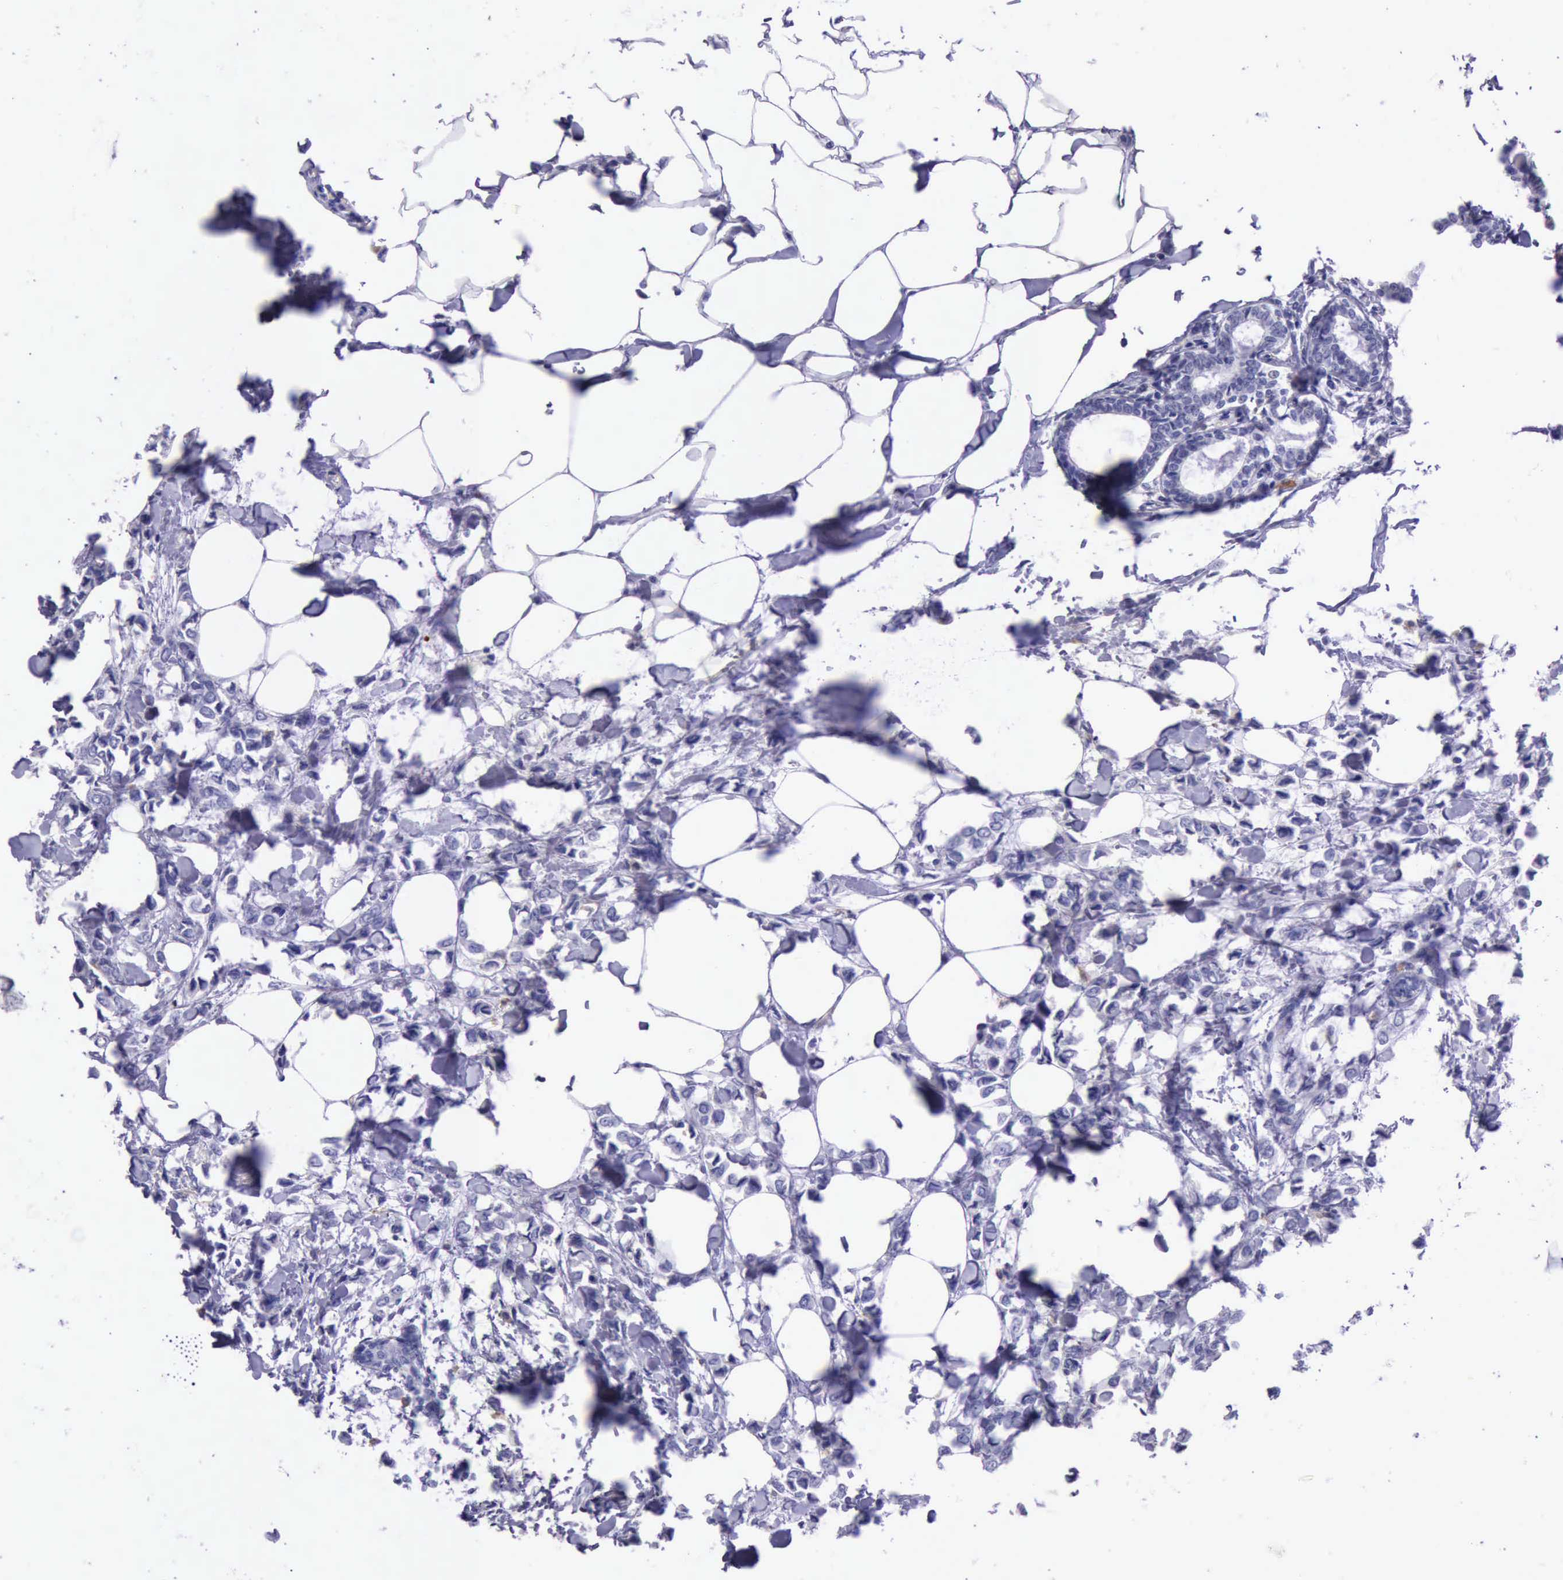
{"staining": {"intensity": "negative", "quantity": "none", "location": "none"}, "tissue": "breast cancer", "cell_type": "Tumor cells", "image_type": "cancer", "snomed": [{"axis": "morphology", "description": "Lobular carcinoma"}, {"axis": "topography", "description": "Breast"}], "caption": "Tumor cells are negative for brown protein staining in breast cancer (lobular carcinoma). (Brightfield microscopy of DAB (3,3'-diaminobenzidine) immunohistochemistry at high magnification).", "gene": "BTK", "patient": {"sex": "female", "age": 51}}